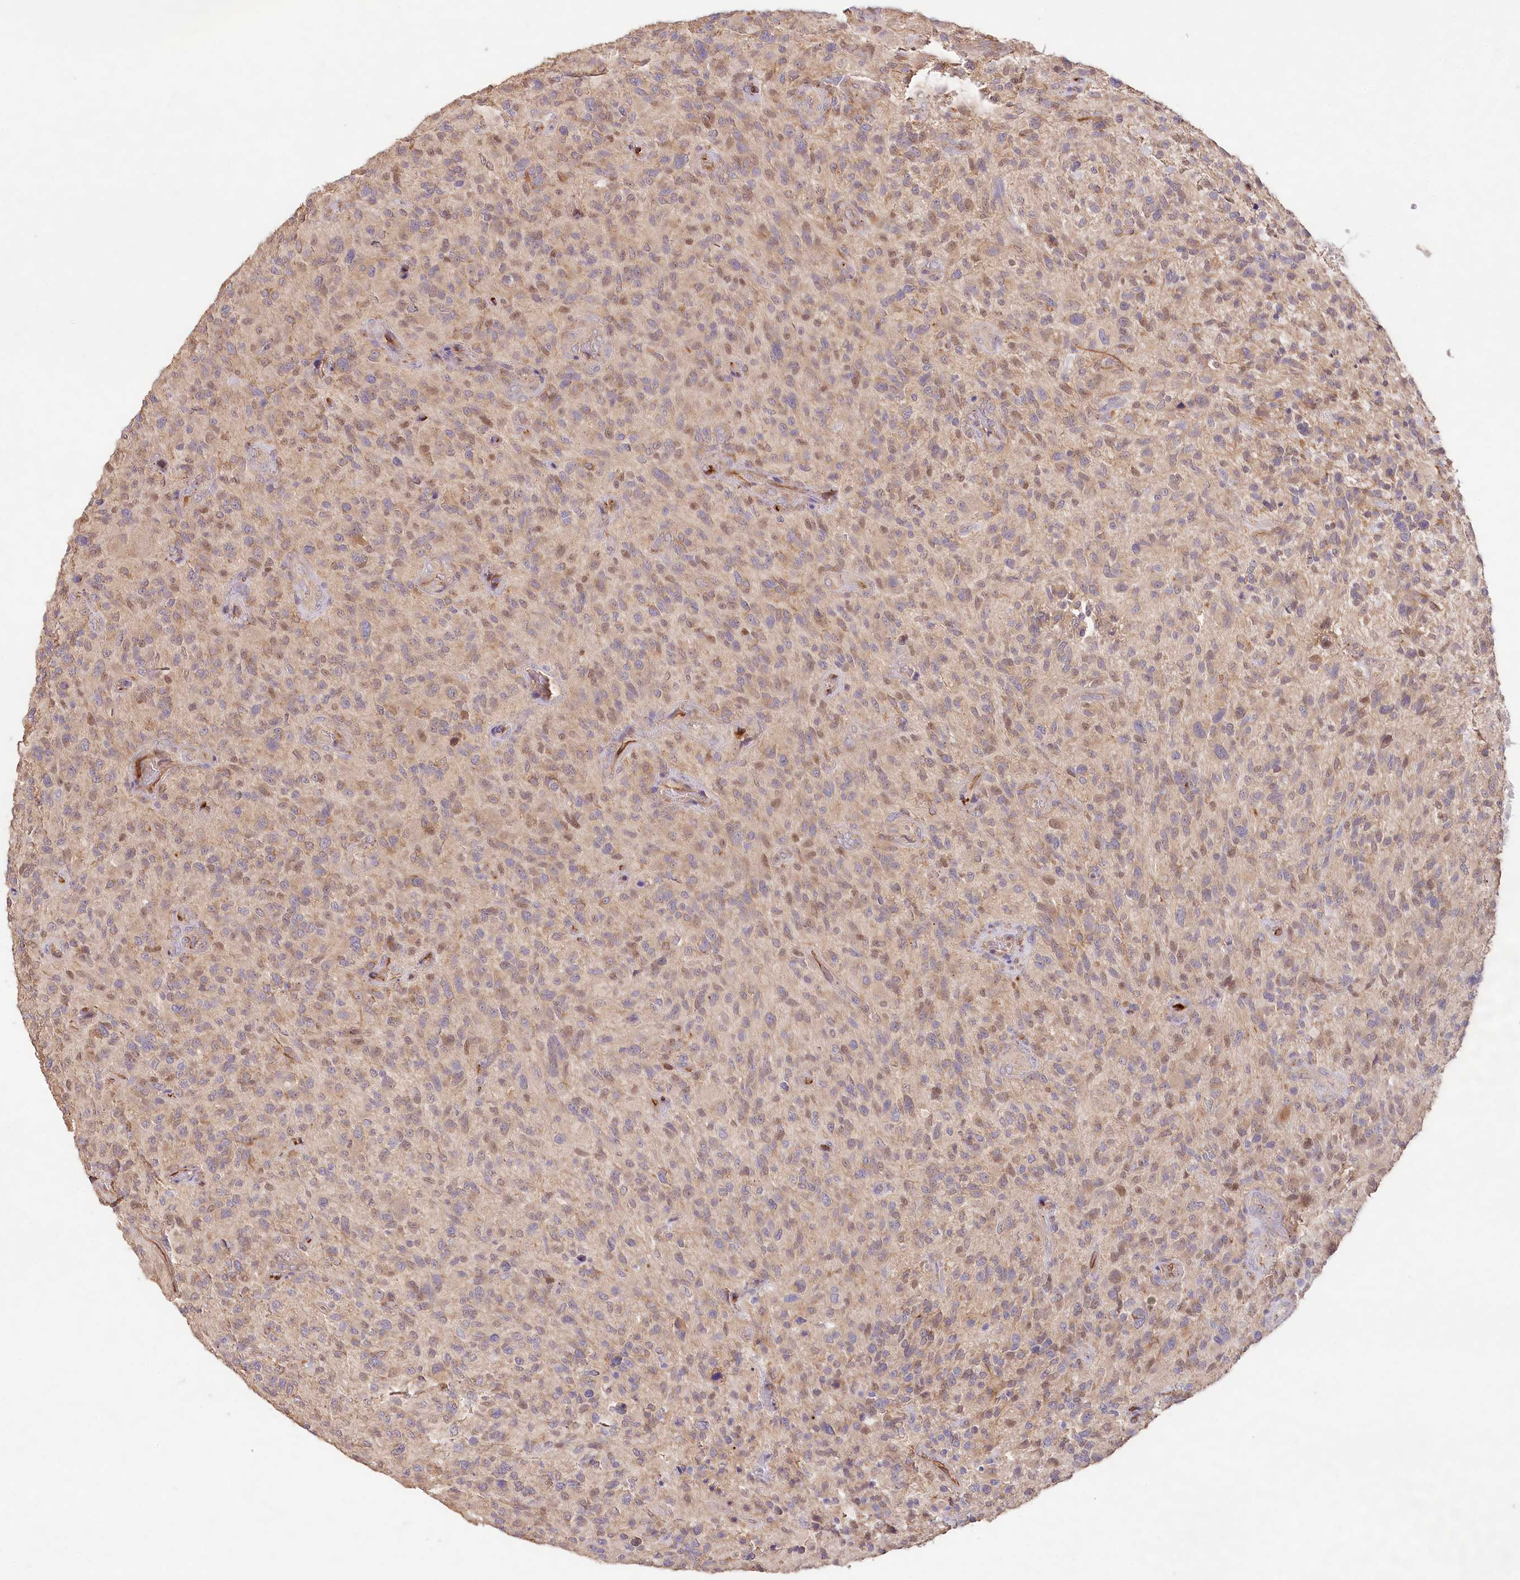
{"staining": {"intensity": "weak", "quantity": "25%-75%", "location": "cytoplasmic/membranous"}, "tissue": "glioma", "cell_type": "Tumor cells", "image_type": "cancer", "snomed": [{"axis": "morphology", "description": "Glioma, malignant, High grade"}, {"axis": "topography", "description": "Brain"}], "caption": "This histopathology image exhibits malignant glioma (high-grade) stained with immunohistochemistry to label a protein in brown. The cytoplasmic/membranous of tumor cells show weak positivity for the protein. Nuclei are counter-stained blue.", "gene": "DMXL1", "patient": {"sex": "male", "age": 47}}